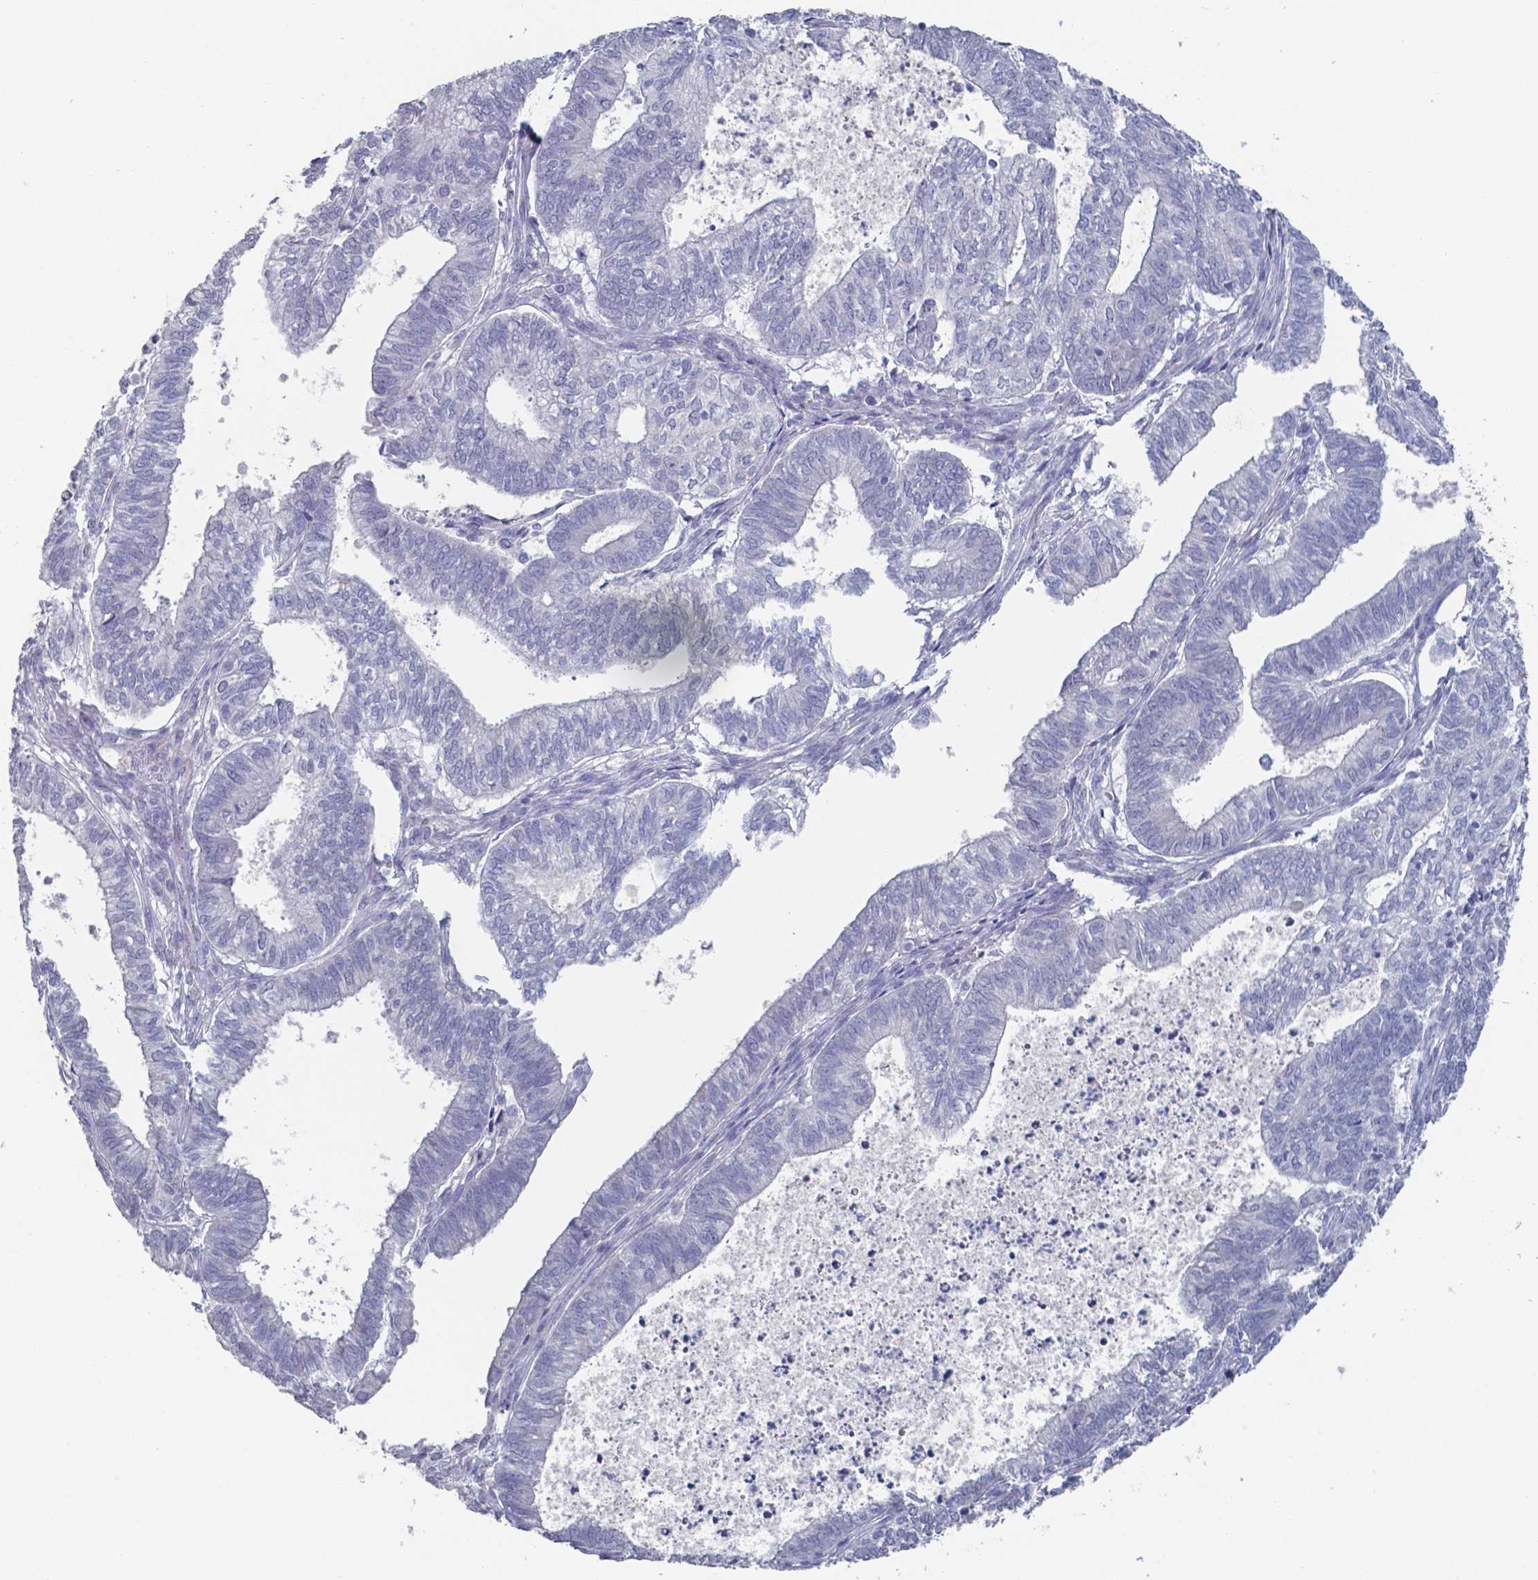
{"staining": {"intensity": "negative", "quantity": "none", "location": "none"}, "tissue": "ovarian cancer", "cell_type": "Tumor cells", "image_type": "cancer", "snomed": [{"axis": "morphology", "description": "Carcinoma, endometroid"}, {"axis": "topography", "description": "Ovary"}], "caption": "A photomicrograph of human ovarian cancer (endometroid carcinoma) is negative for staining in tumor cells.", "gene": "PLA2R1", "patient": {"sex": "female", "age": 64}}